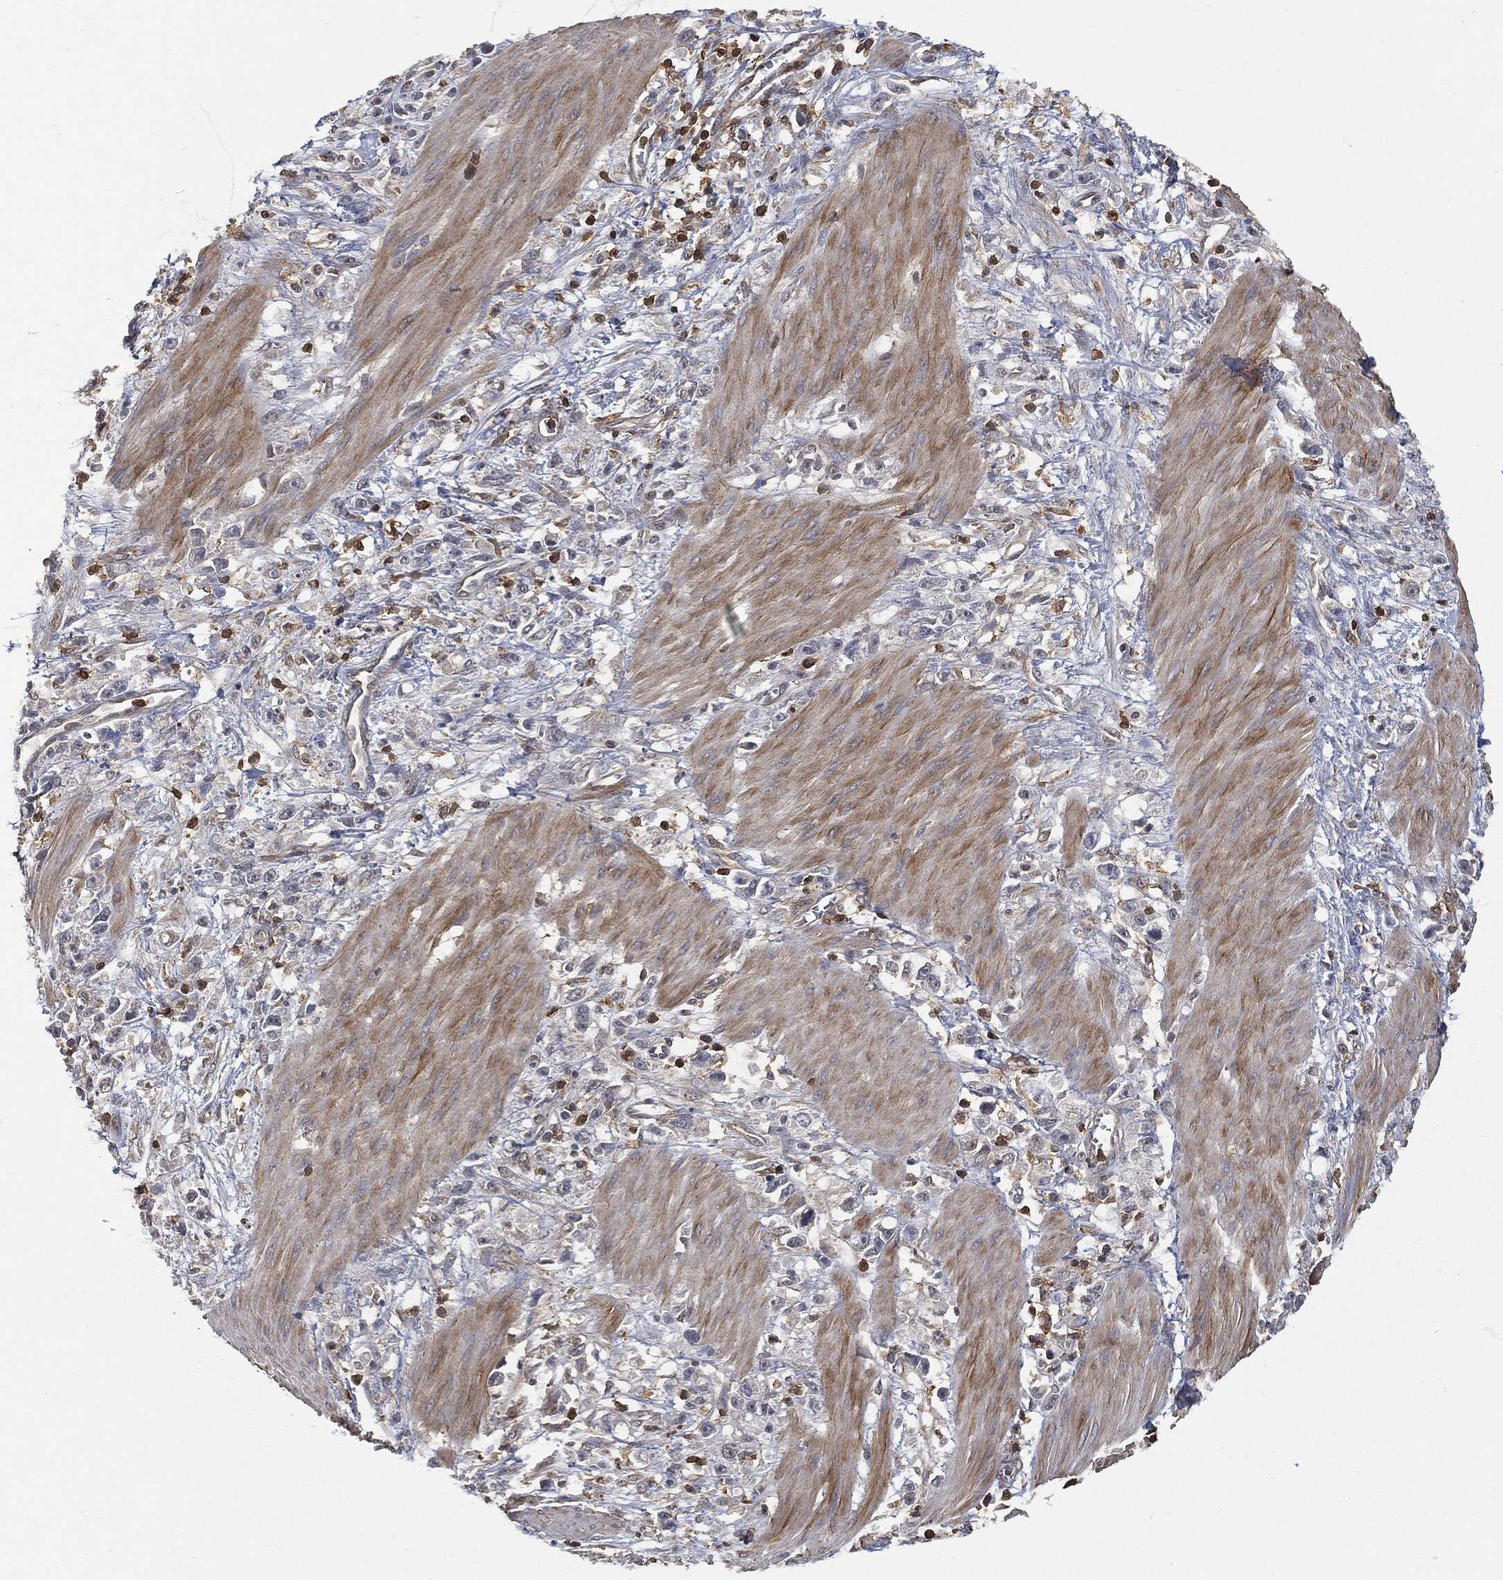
{"staining": {"intensity": "negative", "quantity": "none", "location": "none"}, "tissue": "stomach cancer", "cell_type": "Tumor cells", "image_type": "cancer", "snomed": [{"axis": "morphology", "description": "Adenocarcinoma, NOS"}, {"axis": "topography", "description": "Stomach"}], "caption": "Tumor cells show no significant staining in stomach adenocarcinoma. (DAB (3,3'-diaminobenzidine) immunohistochemistry (IHC) visualized using brightfield microscopy, high magnification).", "gene": "PSMB10", "patient": {"sex": "female", "age": 59}}